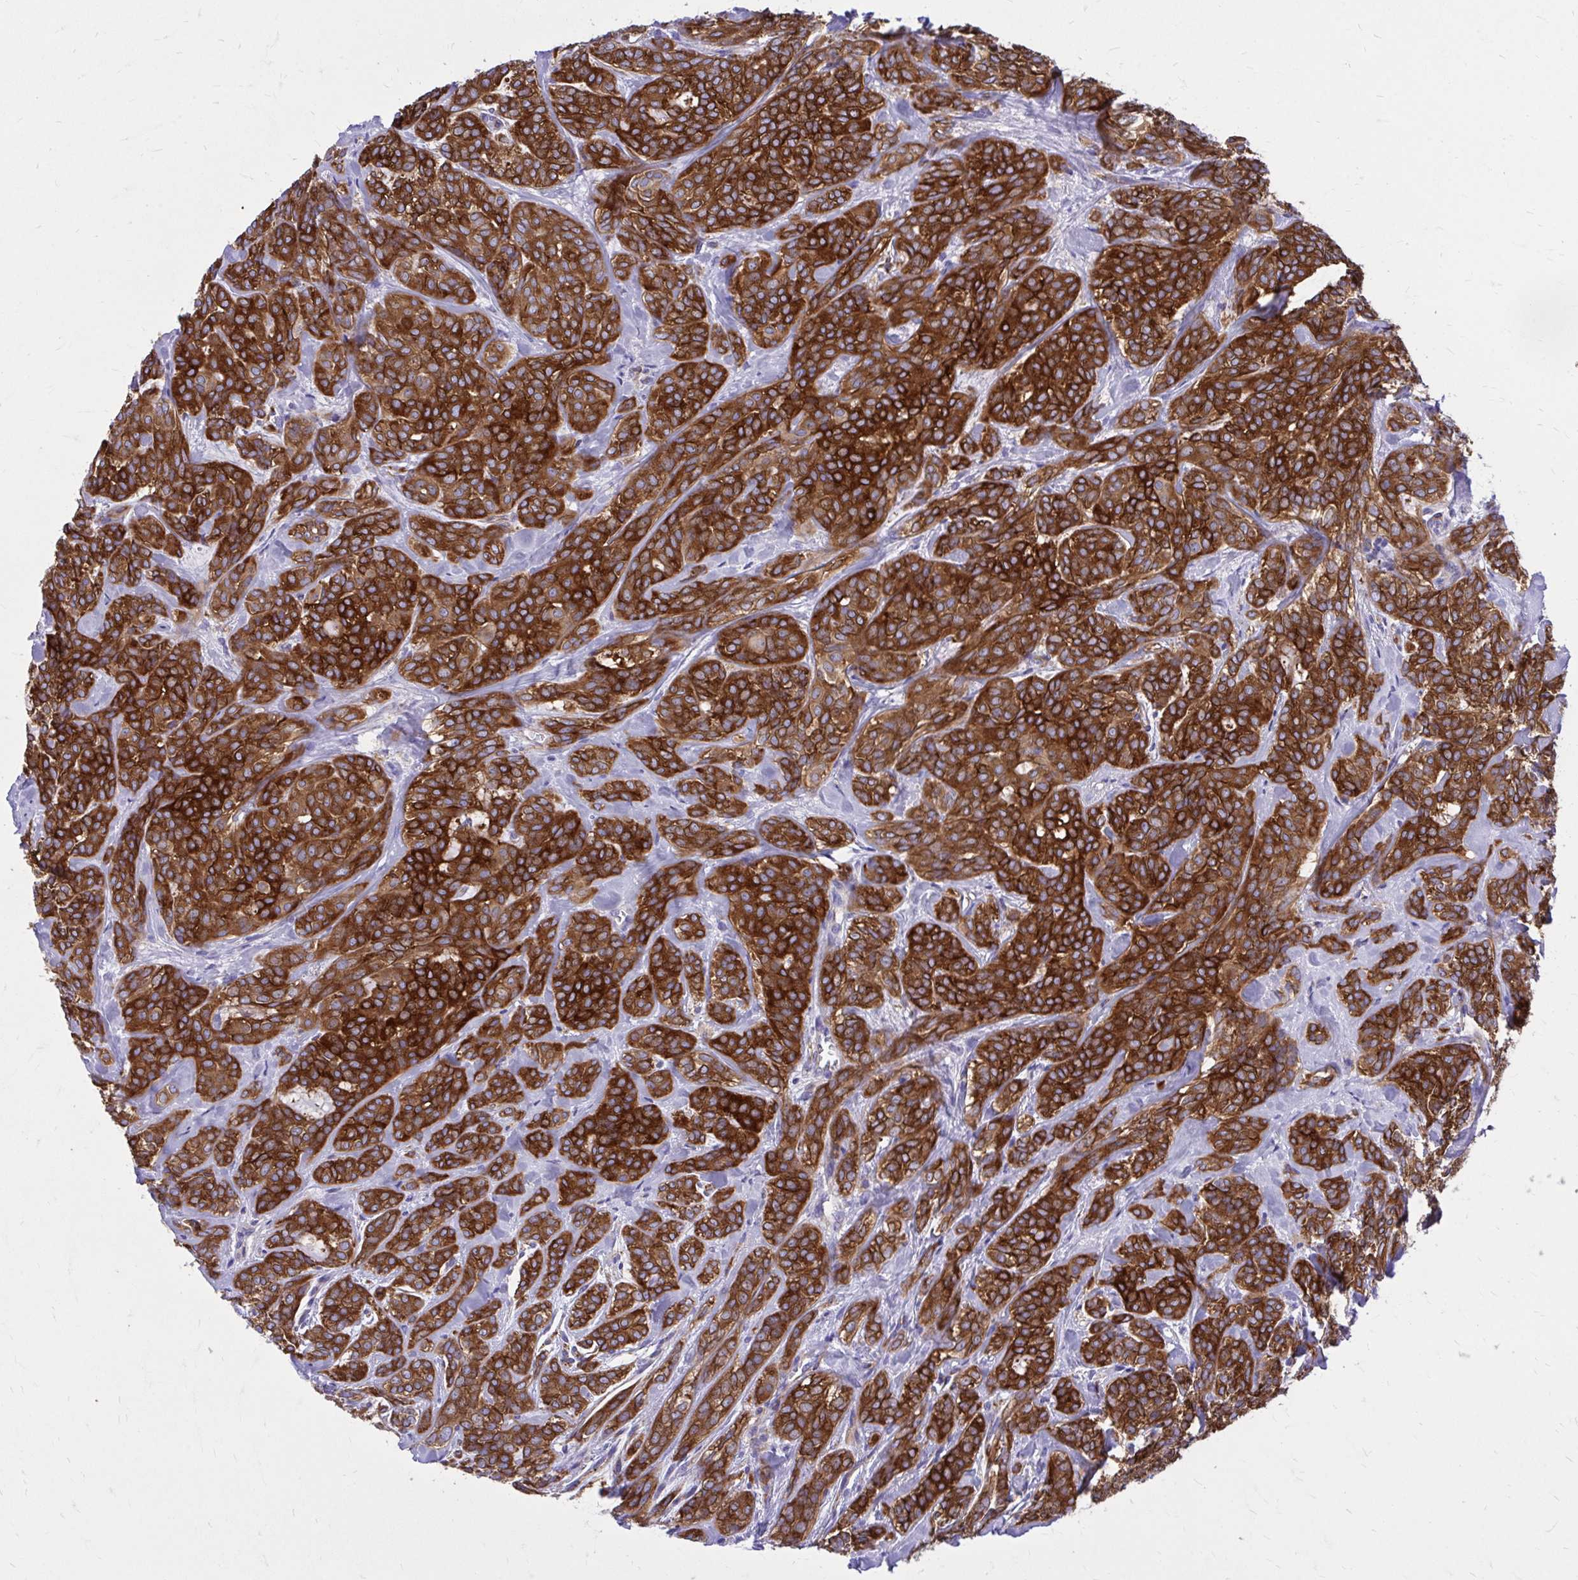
{"staining": {"intensity": "strong", "quantity": ">75%", "location": "cytoplasmic/membranous"}, "tissue": "head and neck cancer", "cell_type": "Tumor cells", "image_type": "cancer", "snomed": [{"axis": "morphology", "description": "Adenocarcinoma, NOS"}, {"axis": "topography", "description": "Head-Neck"}], "caption": "A photomicrograph of head and neck cancer stained for a protein demonstrates strong cytoplasmic/membranous brown staining in tumor cells.", "gene": "EPB41L1", "patient": {"sex": "female", "age": 57}}